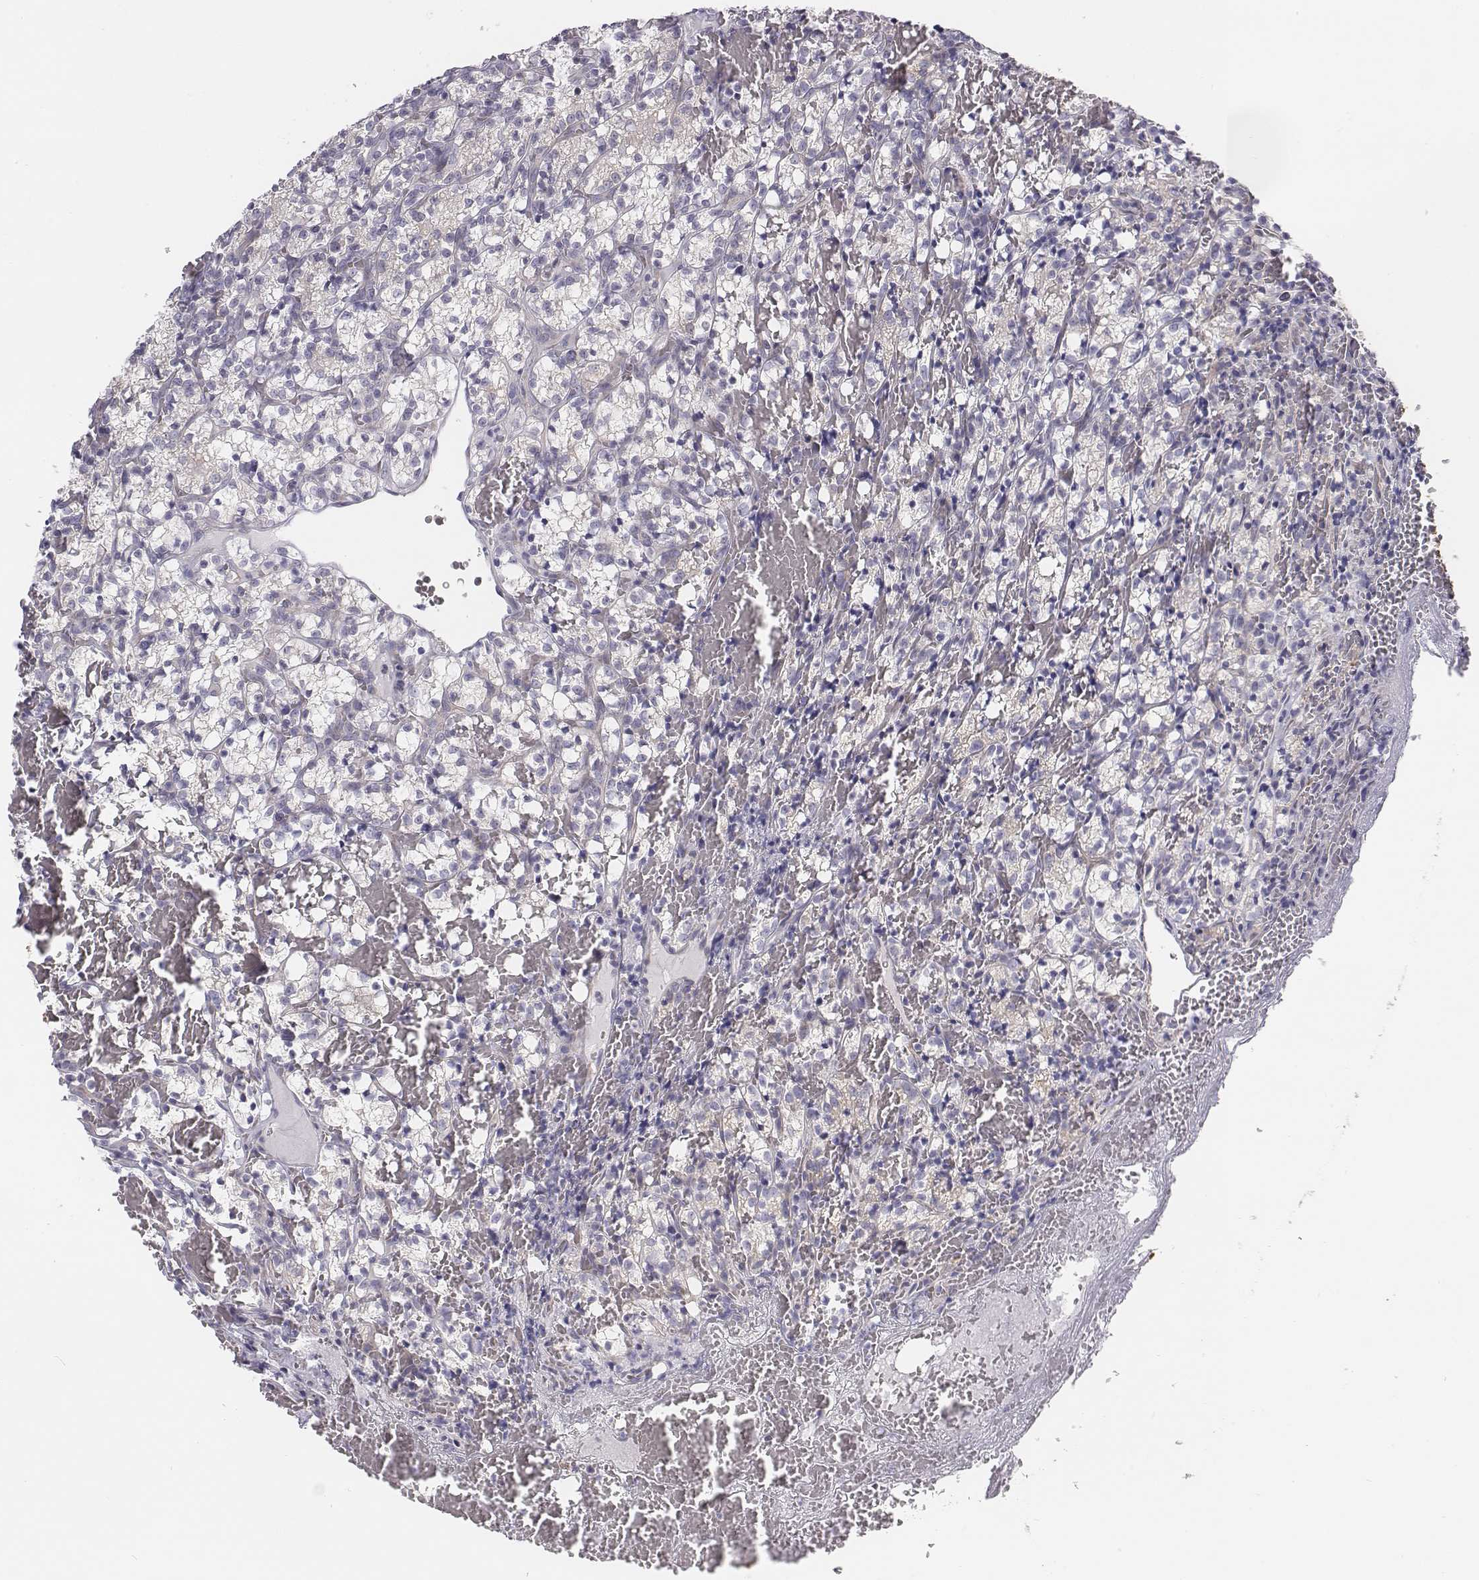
{"staining": {"intensity": "negative", "quantity": "none", "location": "none"}, "tissue": "renal cancer", "cell_type": "Tumor cells", "image_type": "cancer", "snomed": [{"axis": "morphology", "description": "Adenocarcinoma, NOS"}, {"axis": "topography", "description": "Kidney"}], "caption": "DAB (3,3'-diaminobenzidine) immunohistochemical staining of human renal adenocarcinoma displays no significant expression in tumor cells. (DAB immunohistochemistry (IHC) with hematoxylin counter stain).", "gene": "CHST14", "patient": {"sex": "female", "age": 69}}